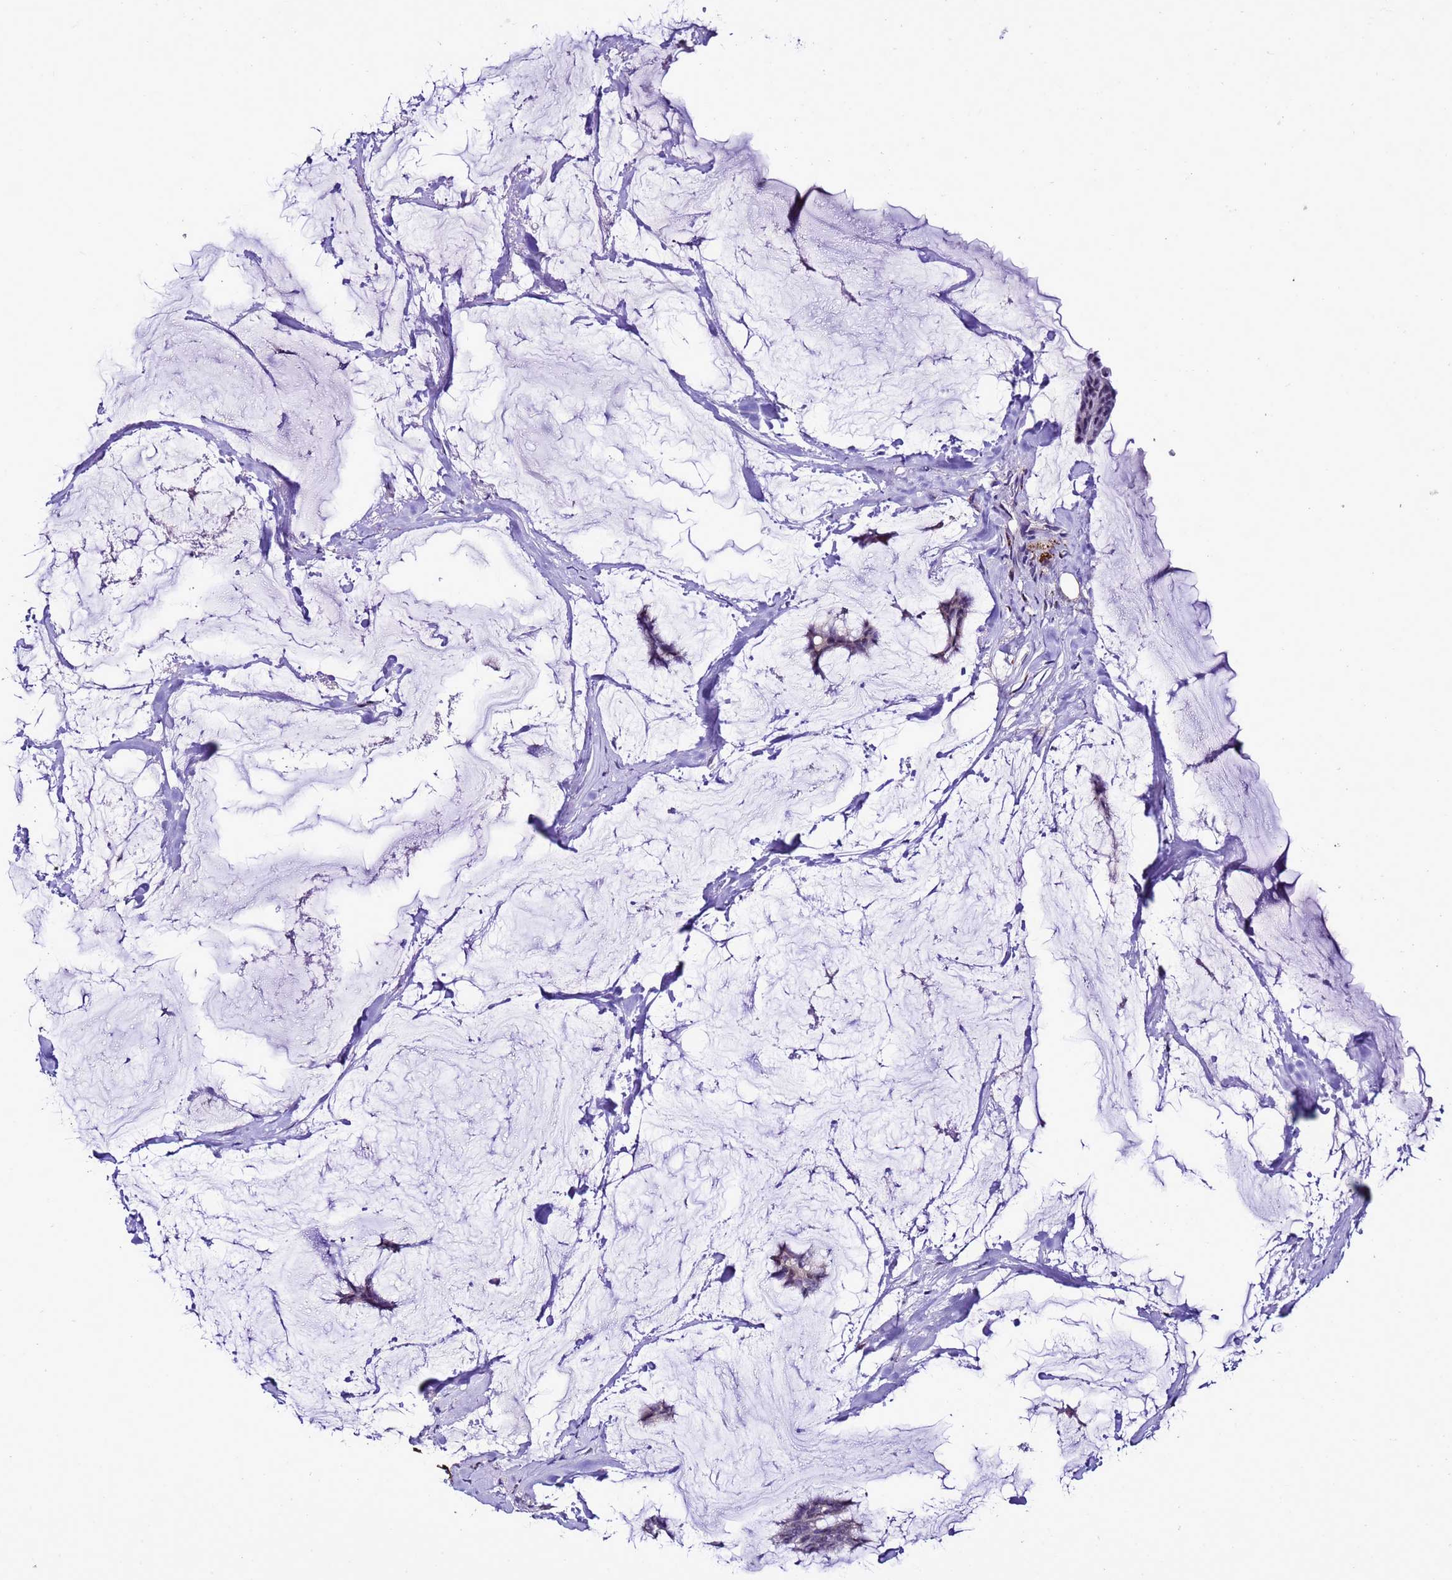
{"staining": {"intensity": "weak", "quantity": "<25%", "location": "cytoplasmic/membranous"}, "tissue": "breast cancer", "cell_type": "Tumor cells", "image_type": "cancer", "snomed": [{"axis": "morphology", "description": "Duct carcinoma"}, {"axis": "topography", "description": "Breast"}], "caption": "There is no significant positivity in tumor cells of breast intraductal carcinoma. (DAB immunohistochemistry (IHC) visualized using brightfield microscopy, high magnification).", "gene": "DPH6", "patient": {"sex": "female", "age": 93}}